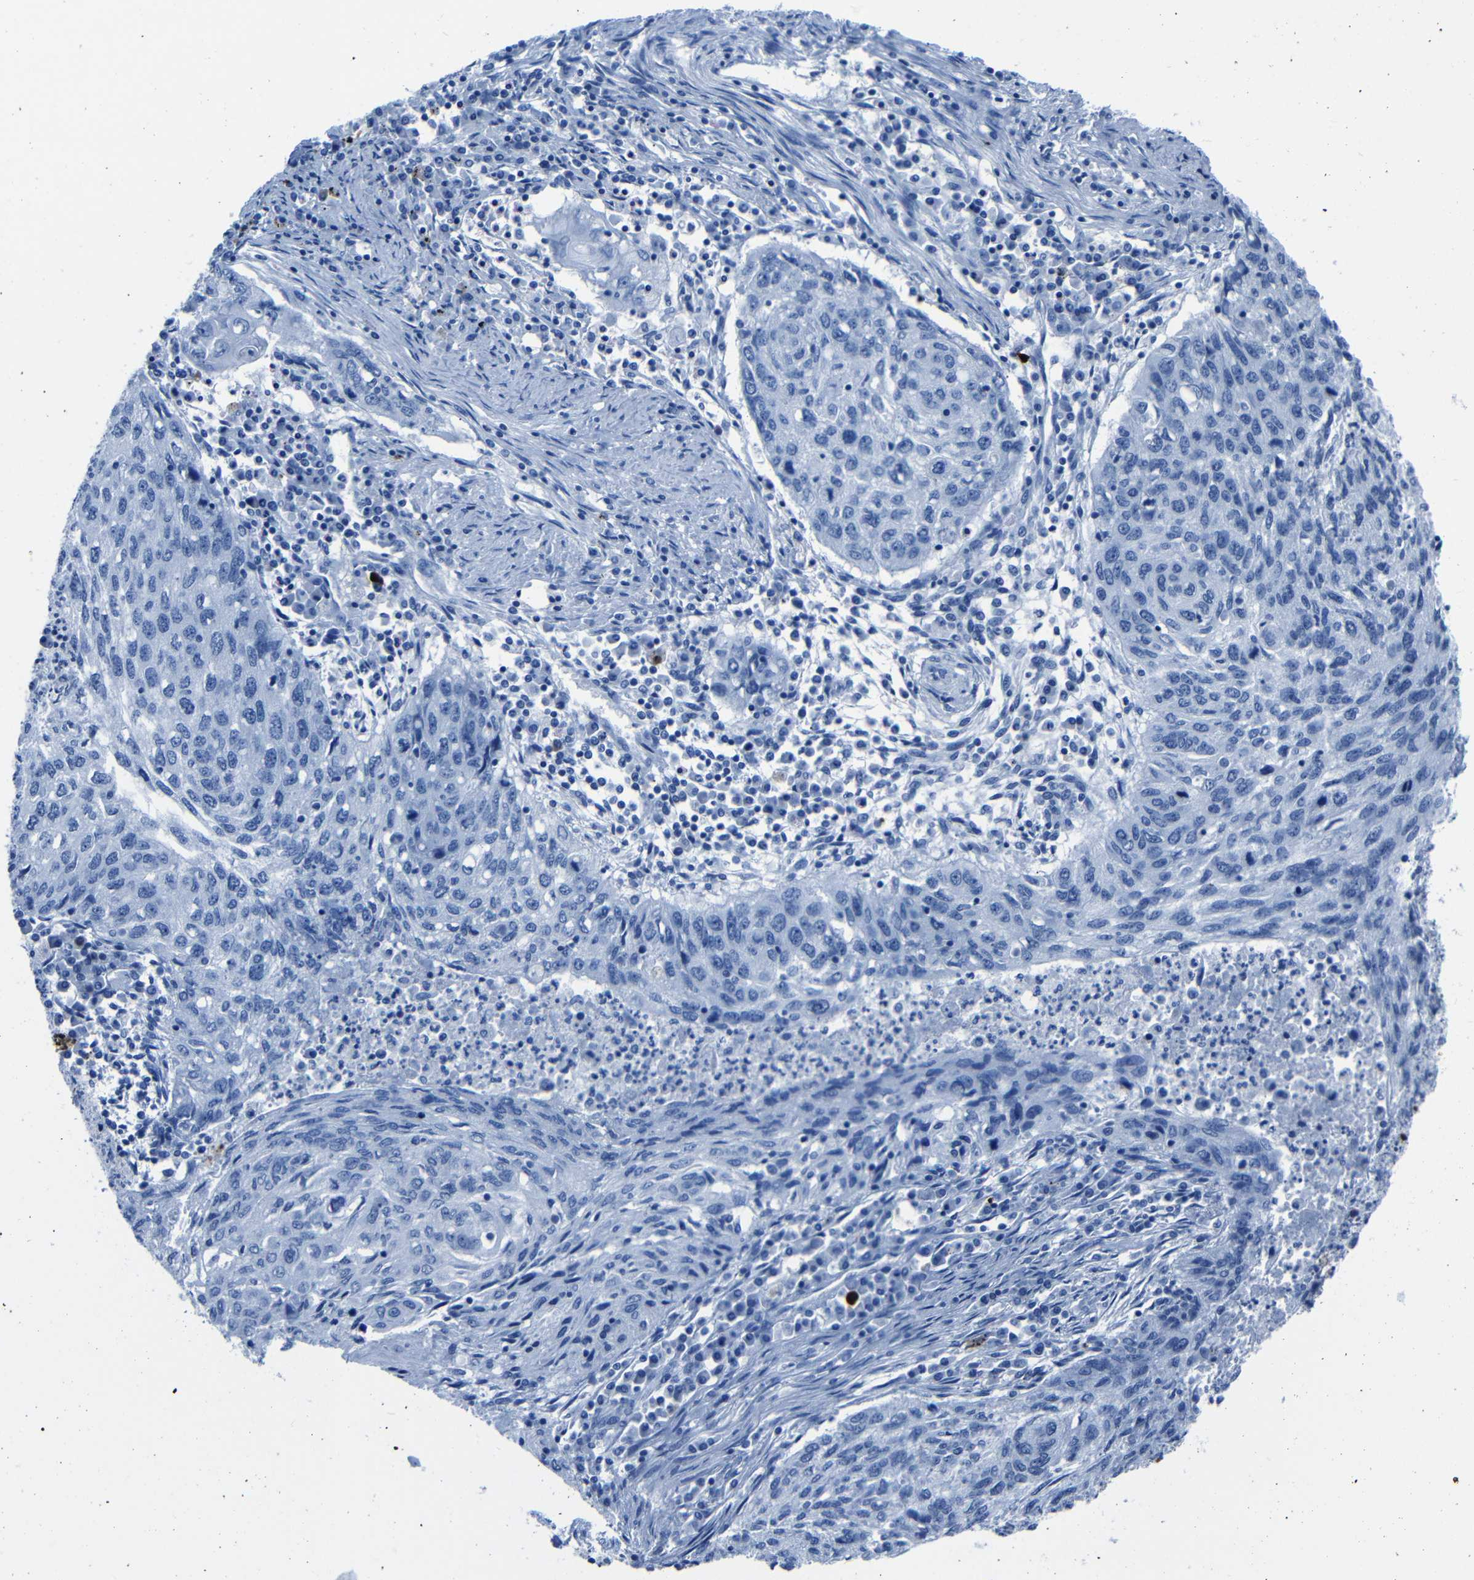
{"staining": {"intensity": "negative", "quantity": "none", "location": "none"}, "tissue": "lung cancer", "cell_type": "Tumor cells", "image_type": "cancer", "snomed": [{"axis": "morphology", "description": "Squamous cell carcinoma, NOS"}, {"axis": "topography", "description": "Lung"}], "caption": "DAB immunohistochemical staining of human lung cancer exhibits no significant positivity in tumor cells. (DAB (3,3'-diaminobenzidine) immunohistochemistry, high magnification).", "gene": "CLDN11", "patient": {"sex": "female", "age": 63}}